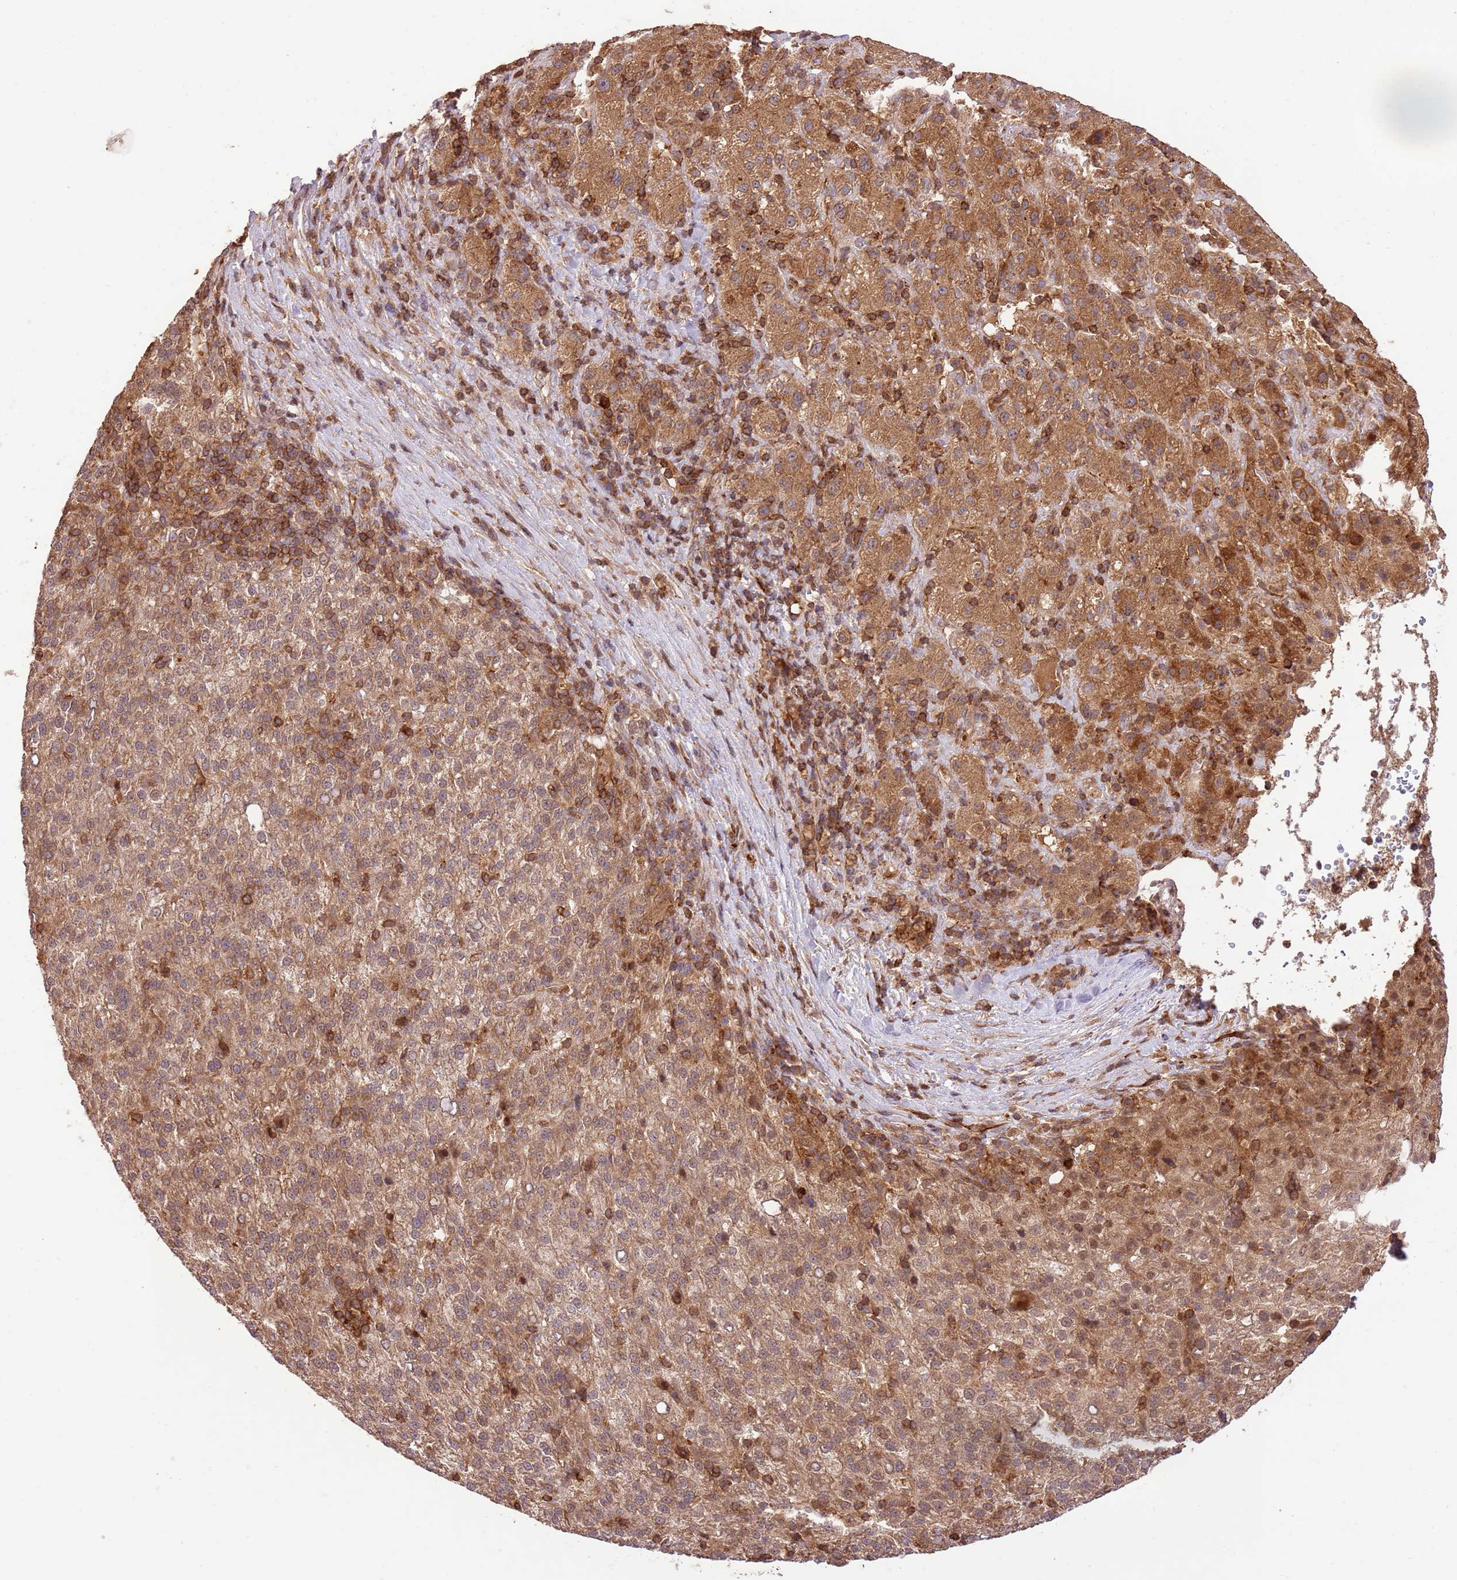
{"staining": {"intensity": "moderate", "quantity": ">75%", "location": "cytoplasmic/membranous"}, "tissue": "liver cancer", "cell_type": "Tumor cells", "image_type": "cancer", "snomed": [{"axis": "morphology", "description": "Carcinoma, Hepatocellular, NOS"}, {"axis": "topography", "description": "Liver"}], "caption": "IHC staining of liver hepatocellular carcinoma, which reveals medium levels of moderate cytoplasmic/membranous staining in about >75% of tumor cells indicating moderate cytoplasmic/membranous protein staining. The staining was performed using DAB (3,3'-diaminobenzidine) (brown) for protein detection and nuclei were counterstained in hematoxylin (blue).", "gene": "KATNAL2", "patient": {"sex": "female", "age": 58}}